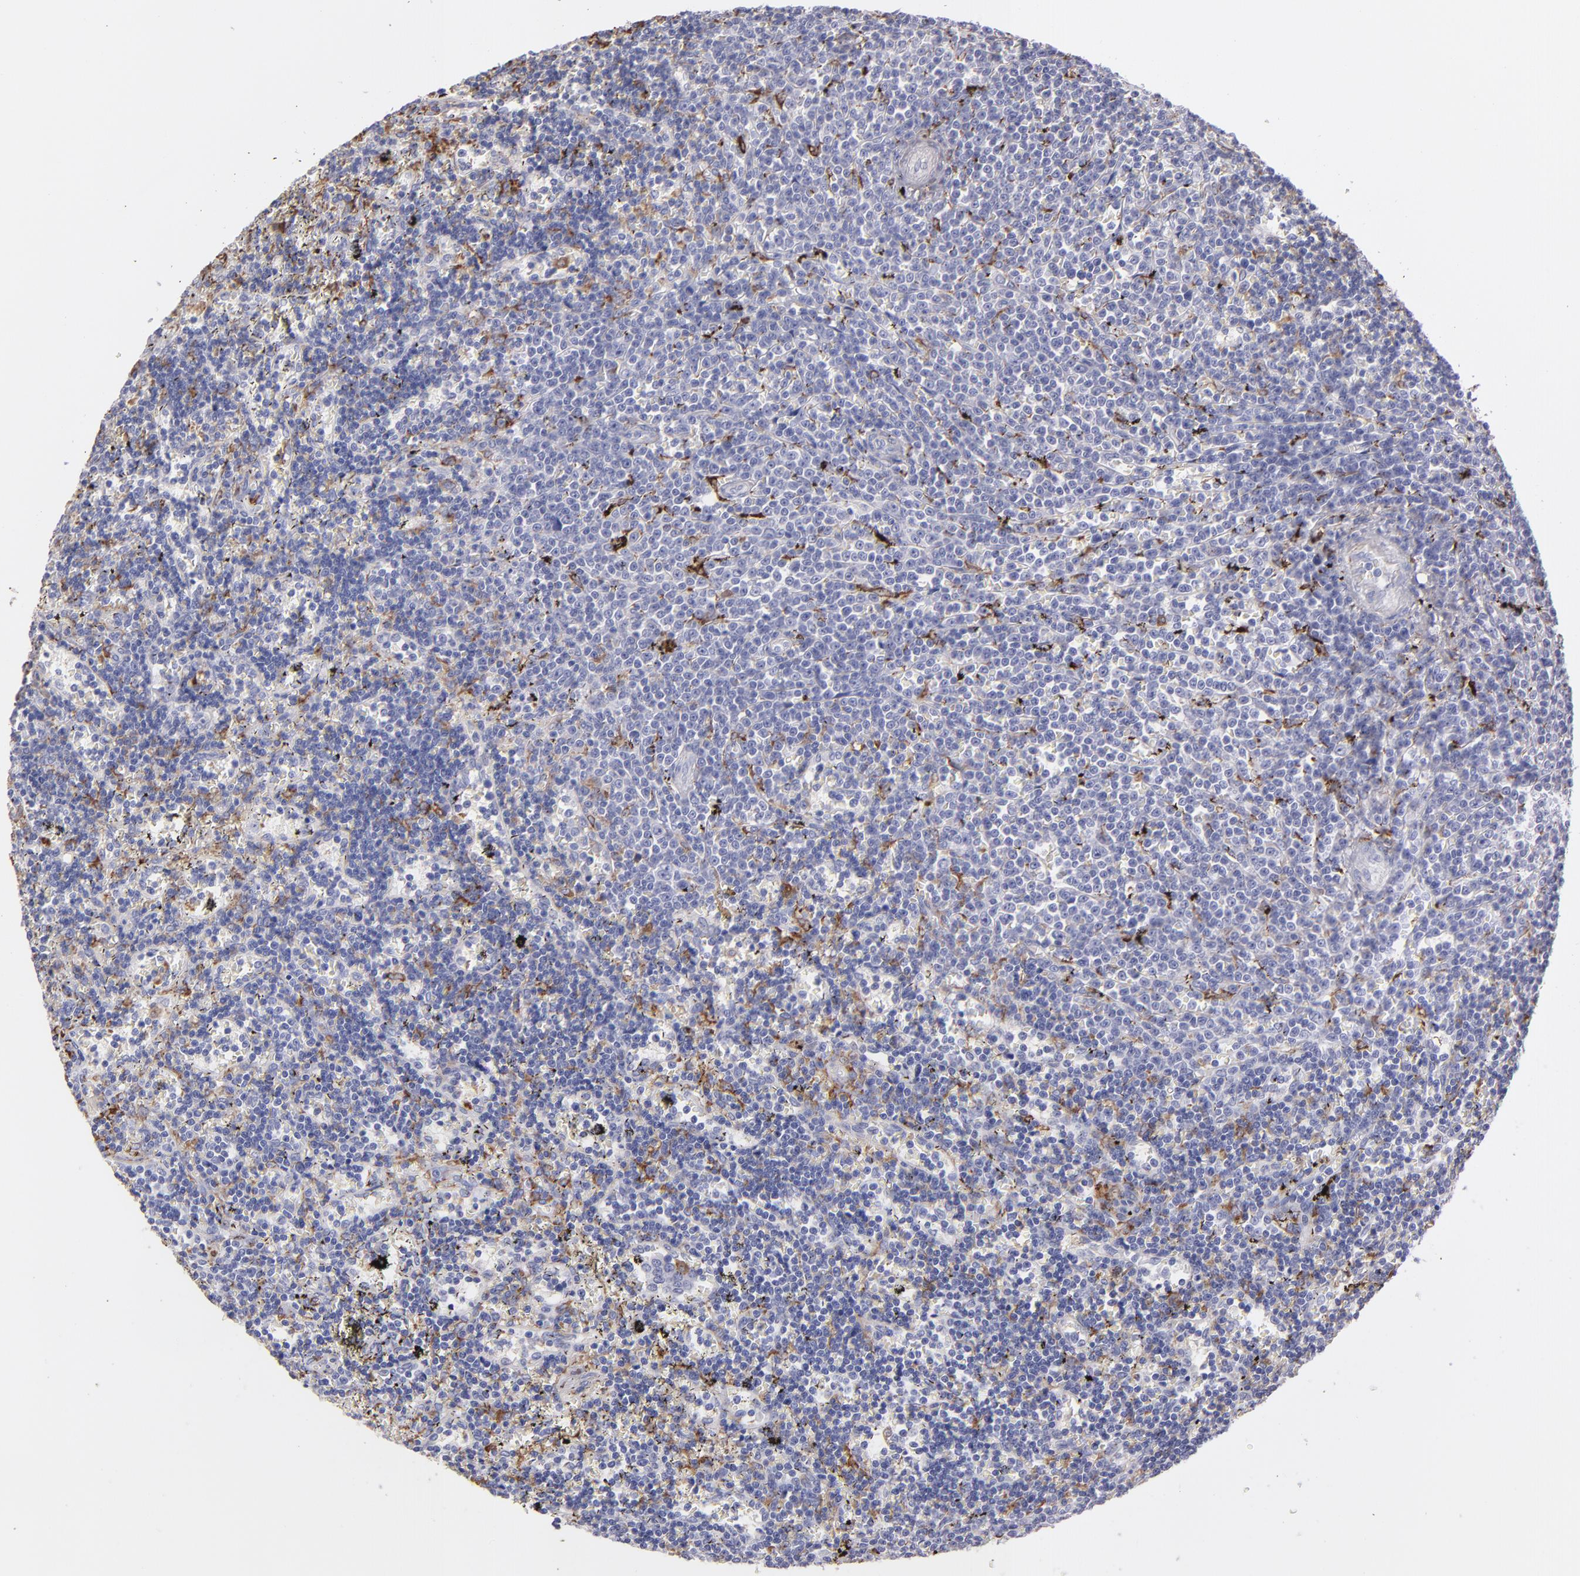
{"staining": {"intensity": "negative", "quantity": "none", "location": "none"}, "tissue": "lymphoma", "cell_type": "Tumor cells", "image_type": "cancer", "snomed": [{"axis": "morphology", "description": "Malignant lymphoma, non-Hodgkin's type, Low grade"}, {"axis": "topography", "description": "Spleen"}], "caption": "This is an immunohistochemistry histopathology image of human lymphoma. There is no positivity in tumor cells.", "gene": "C1QA", "patient": {"sex": "male", "age": 60}}